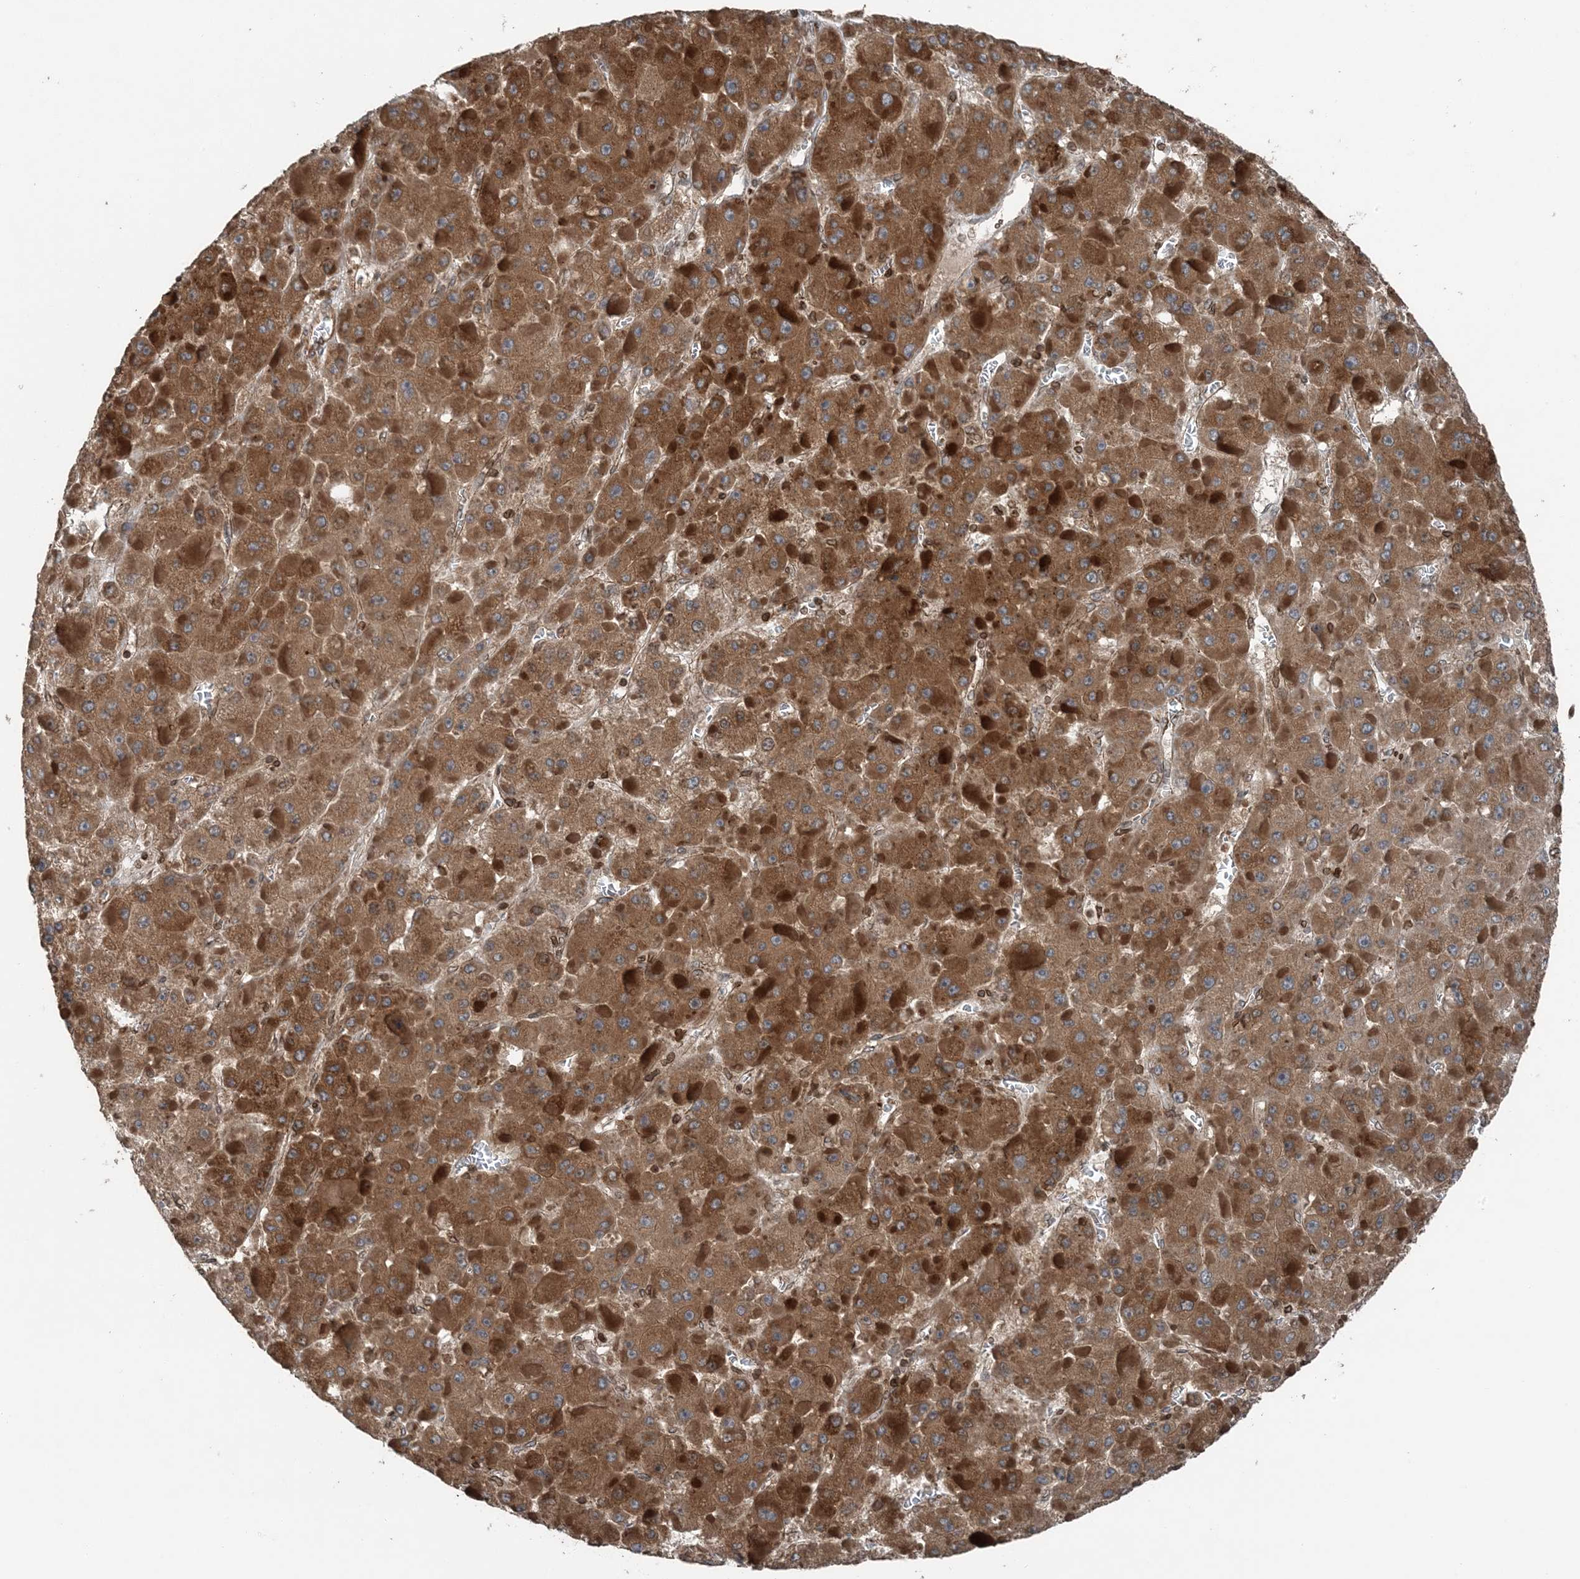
{"staining": {"intensity": "strong", "quantity": ">75%", "location": "cytoplasmic/membranous"}, "tissue": "liver cancer", "cell_type": "Tumor cells", "image_type": "cancer", "snomed": [{"axis": "morphology", "description": "Carcinoma, Hepatocellular, NOS"}, {"axis": "topography", "description": "Liver"}], "caption": "High-magnification brightfield microscopy of liver cancer (hepatocellular carcinoma) stained with DAB (brown) and counterstained with hematoxylin (blue). tumor cells exhibit strong cytoplasmic/membranous expression is seen in approximately>75% of cells.", "gene": "ZFAND2B", "patient": {"sex": "female", "age": 73}}